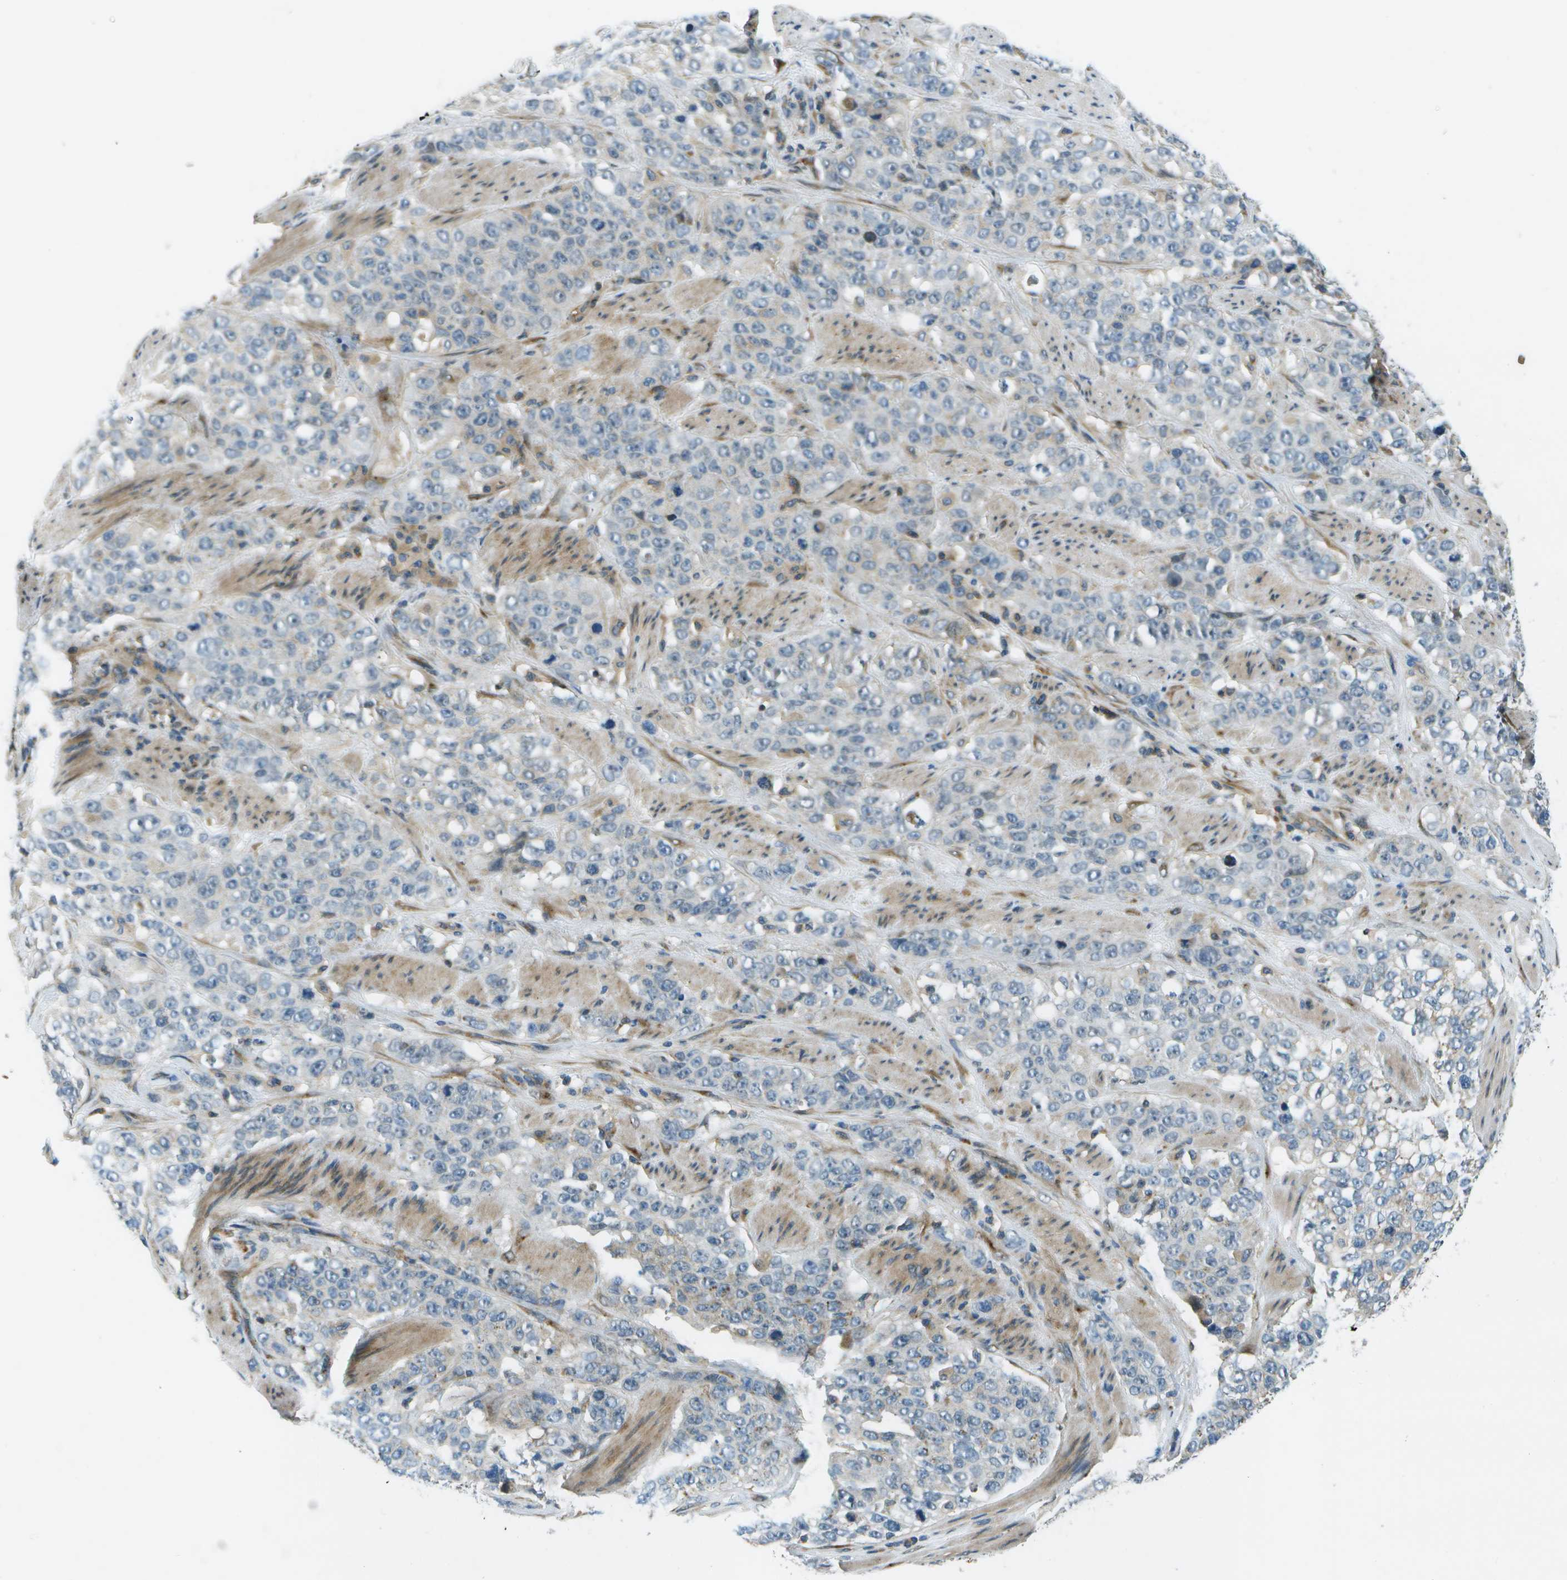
{"staining": {"intensity": "negative", "quantity": "none", "location": "none"}, "tissue": "stomach cancer", "cell_type": "Tumor cells", "image_type": "cancer", "snomed": [{"axis": "morphology", "description": "Adenocarcinoma, NOS"}, {"axis": "topography", "description": "Stomach"}], "caption": "DAB (3,3'-diaminobenzidine) immunohistochemical staining of human stomach cancer displays no significant positivity in tumor cells.", "gene": "CTIF", "patient": {"sex": "male", "age": 48}}